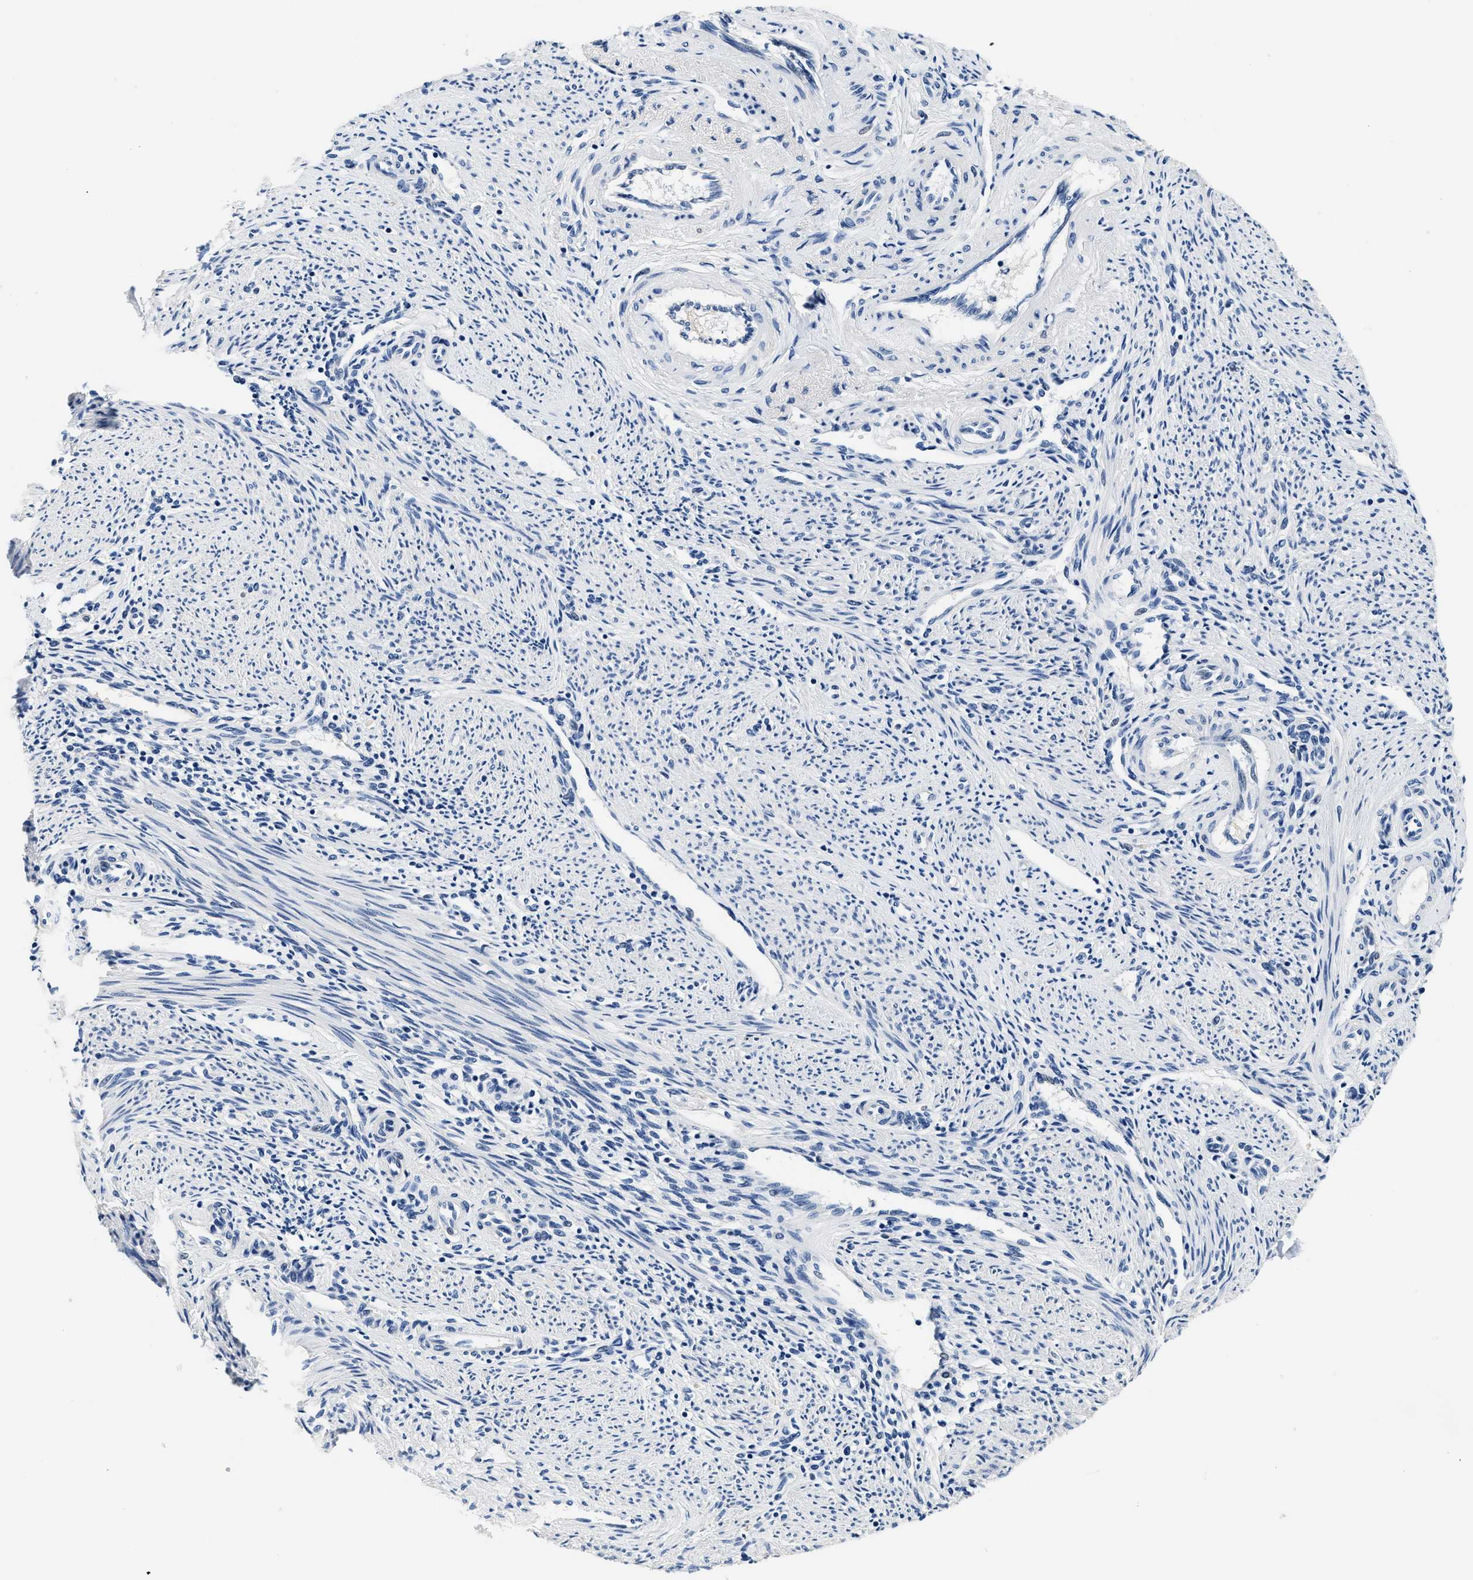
{"staining": {"intensity": "negative", "quantity": "none", "location": "none"}, "tissue": "endometrium", "cell_type": "Cells in endometrial stroma", "image_type": "normal", "snomed": [{"axis": "morphology", "description": "Normal tissue, NOS"}, {"axis": "topography", "description": "Endometrium"}], "caption": "Cells in endometrial stroma show no significant protein expression in benign endometrium. (Brightfield microscopy of DAB (3,3'-diaminobenzidine) immunohistochemistry at high magnification).", "gene": "PCK2", "patient": {"sex": "female", "age": 42}}